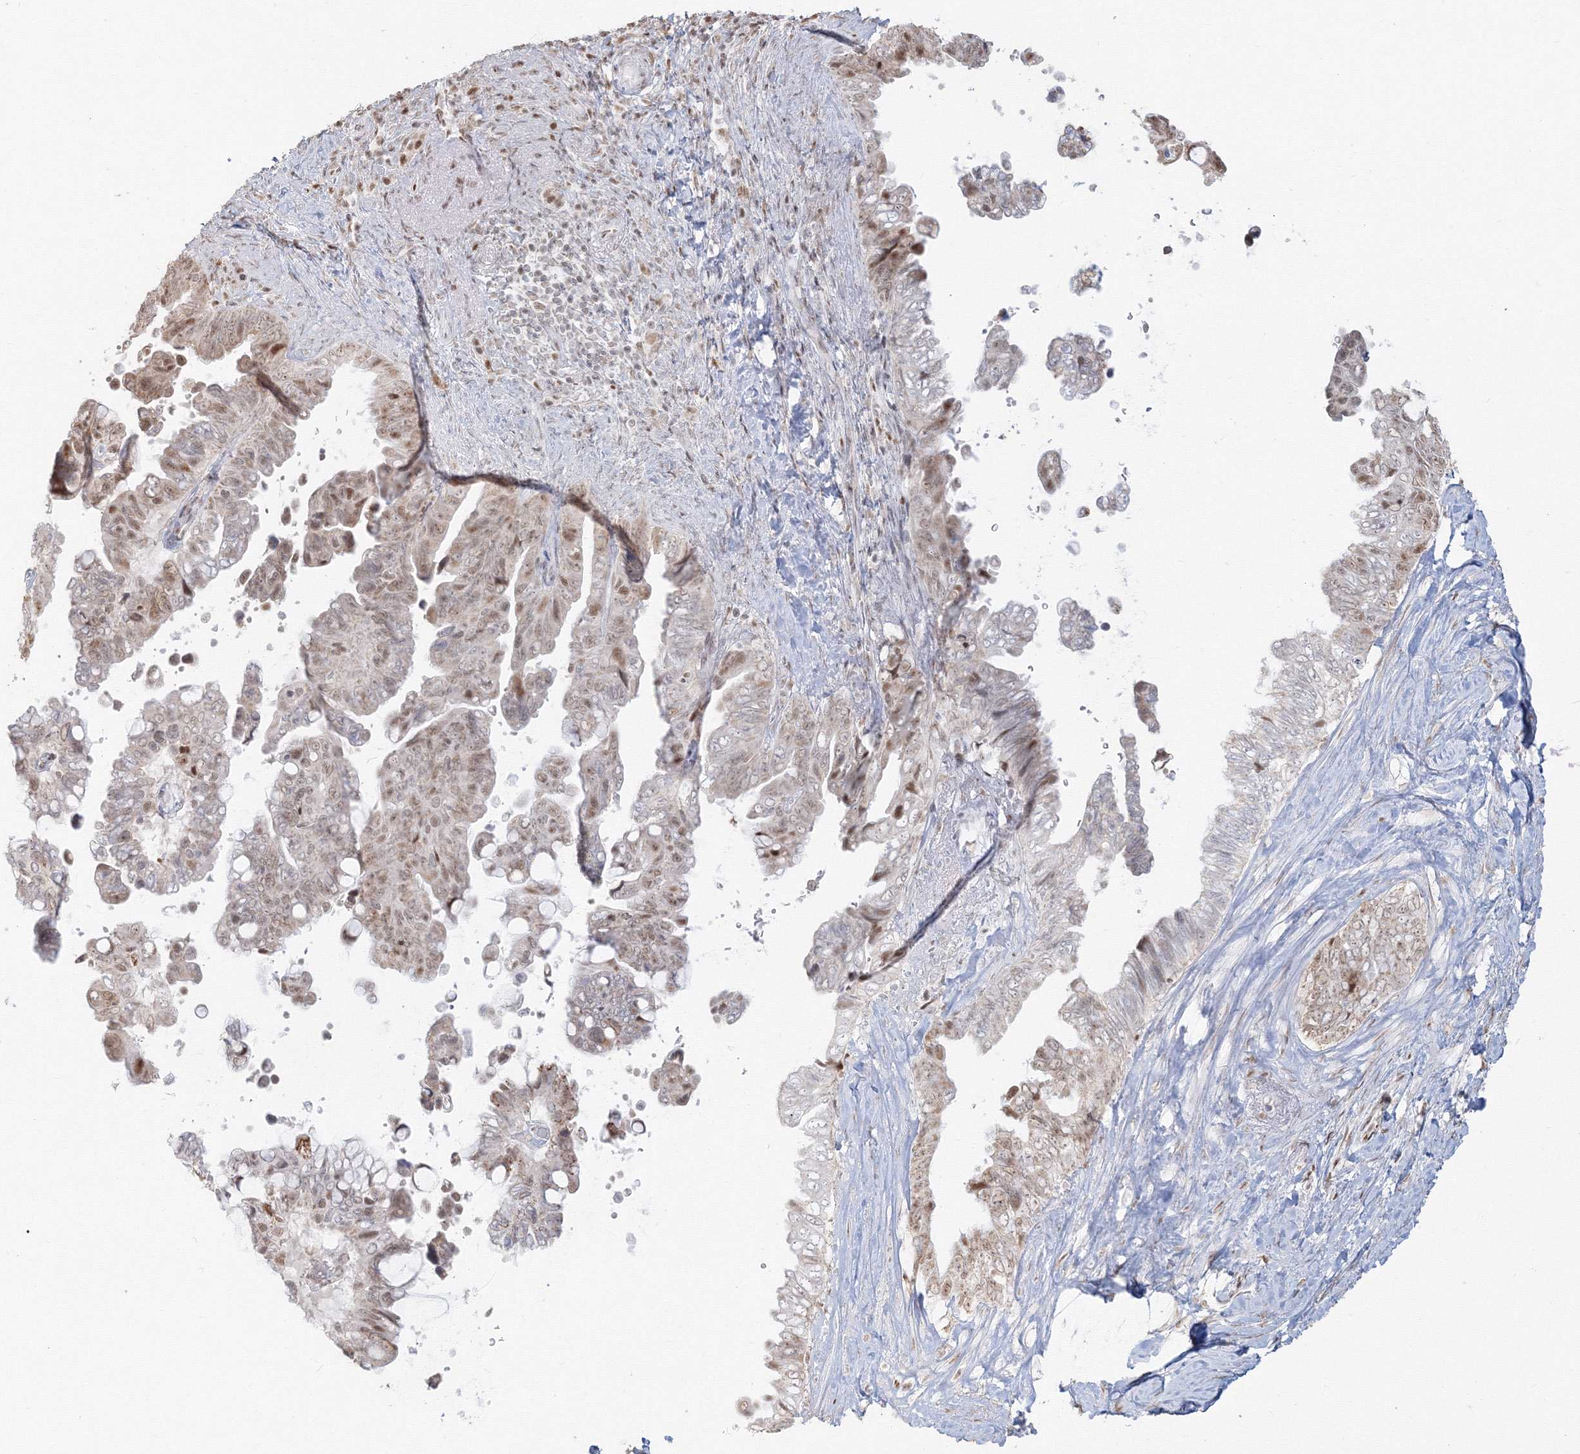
{"staining": {"intensity": "moderate", "quantity": "25%-75%", "location": "nuclear"}, "tissue": "pancreatic cancer", "cell_type": "Tumor cells", "image_type": "cancer", "snomed": [{"axis": "morphology", "description": "Adenocarcinoma, NOS"}, {"axis": "topography", "description": "Pancreas"}], "caption": "Human pancreatic adenocarcinoma stained with a protein marker demonstrates moderate staining in tumor cells.", "gene": "PPP4R2", "patient": {"sex": "female", "age": 72}}